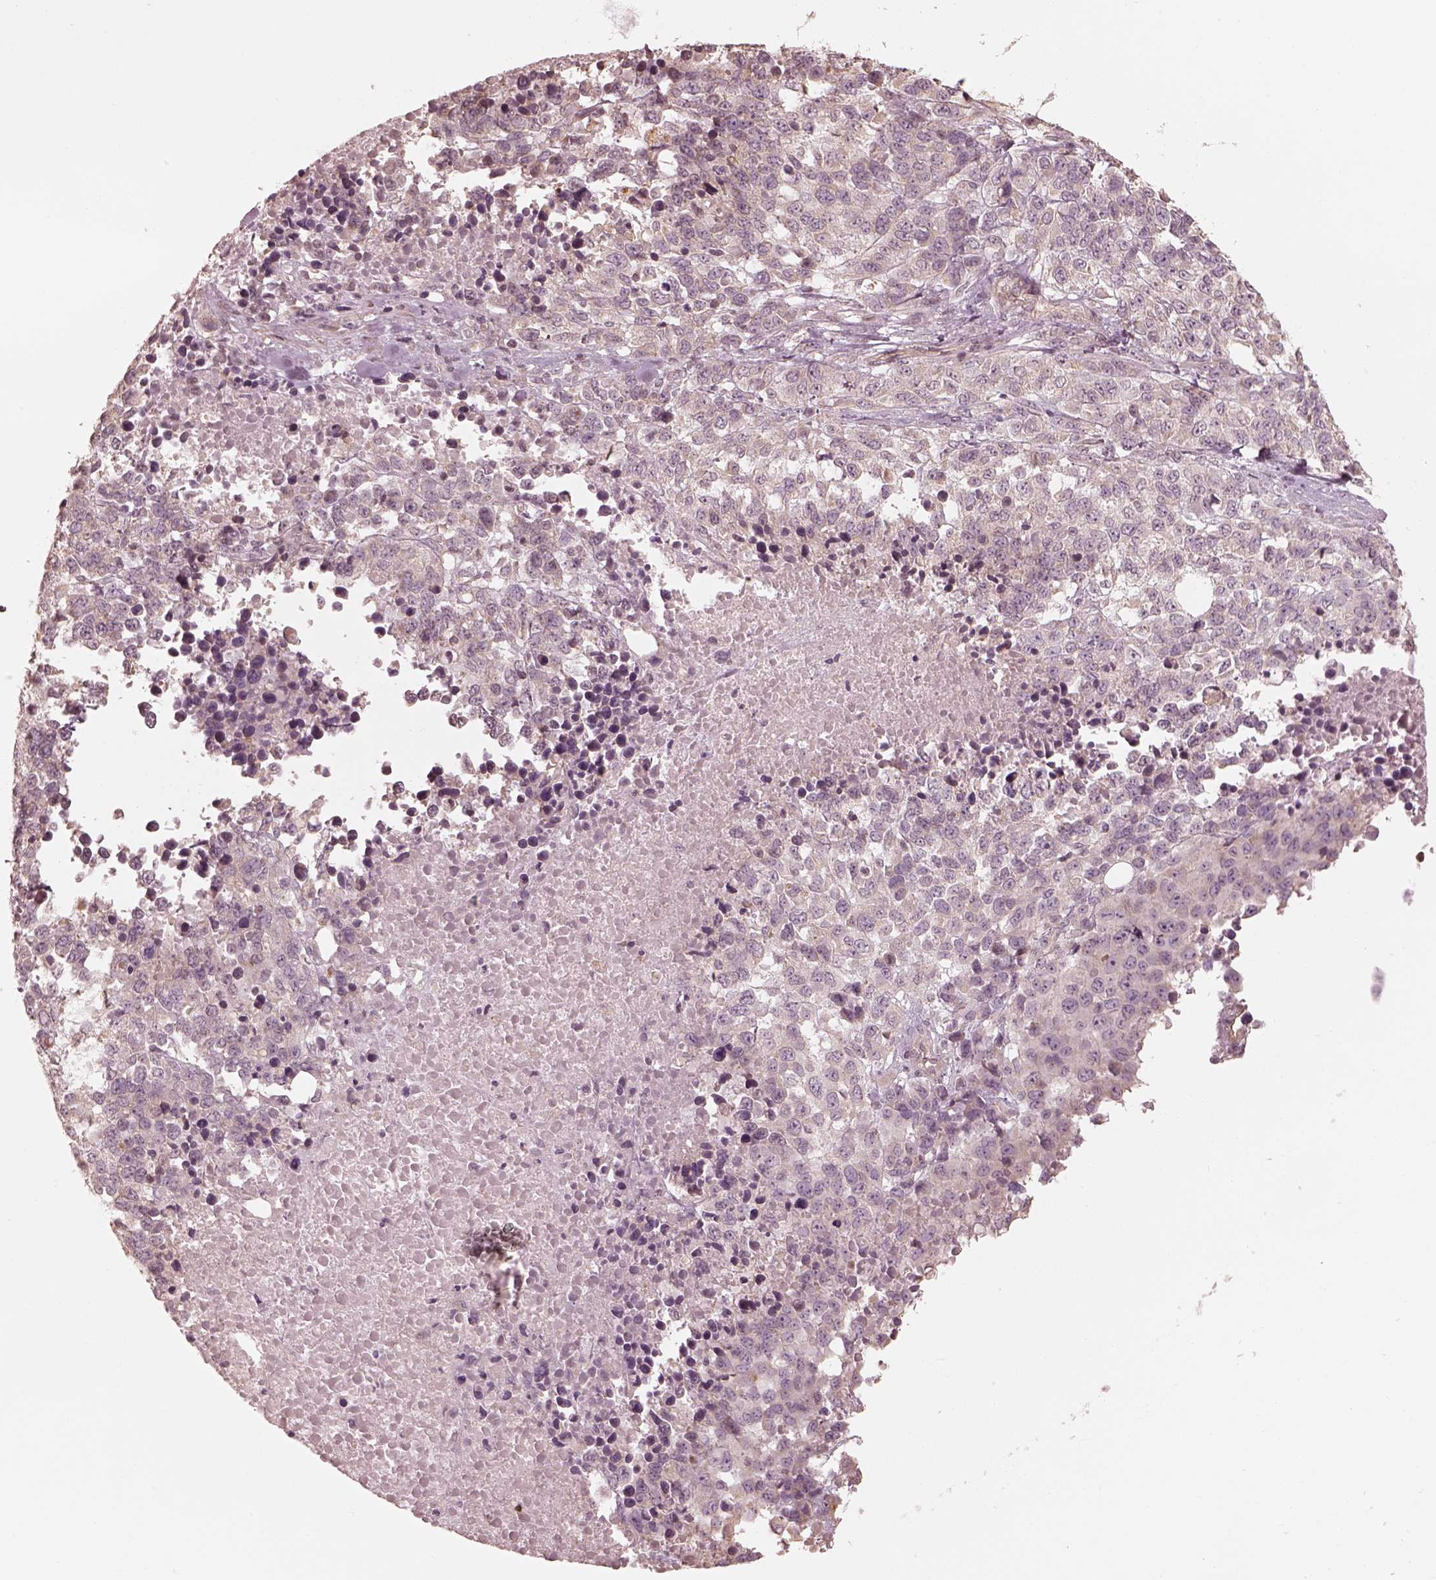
{"staining": {"intensity": "negative", "quantity": "none", "location": "none"}, "tissue": "melanoma", "cell_type": "Tumor cells", "image_type": "cancer", "snomed": [{"axis": "morphology", "description": "Malignant melanoma, Metastatic site"}, {"axis": "topography", "description": "Skin"}], "caption": "IHC image of neoplastic tissue: human malignant melanoma (metastatic site) stained with DAB shows no significant protein expression in tumor cells.", "gene": "KIF5C", "patient": {"sex": "male", "age": 84}}